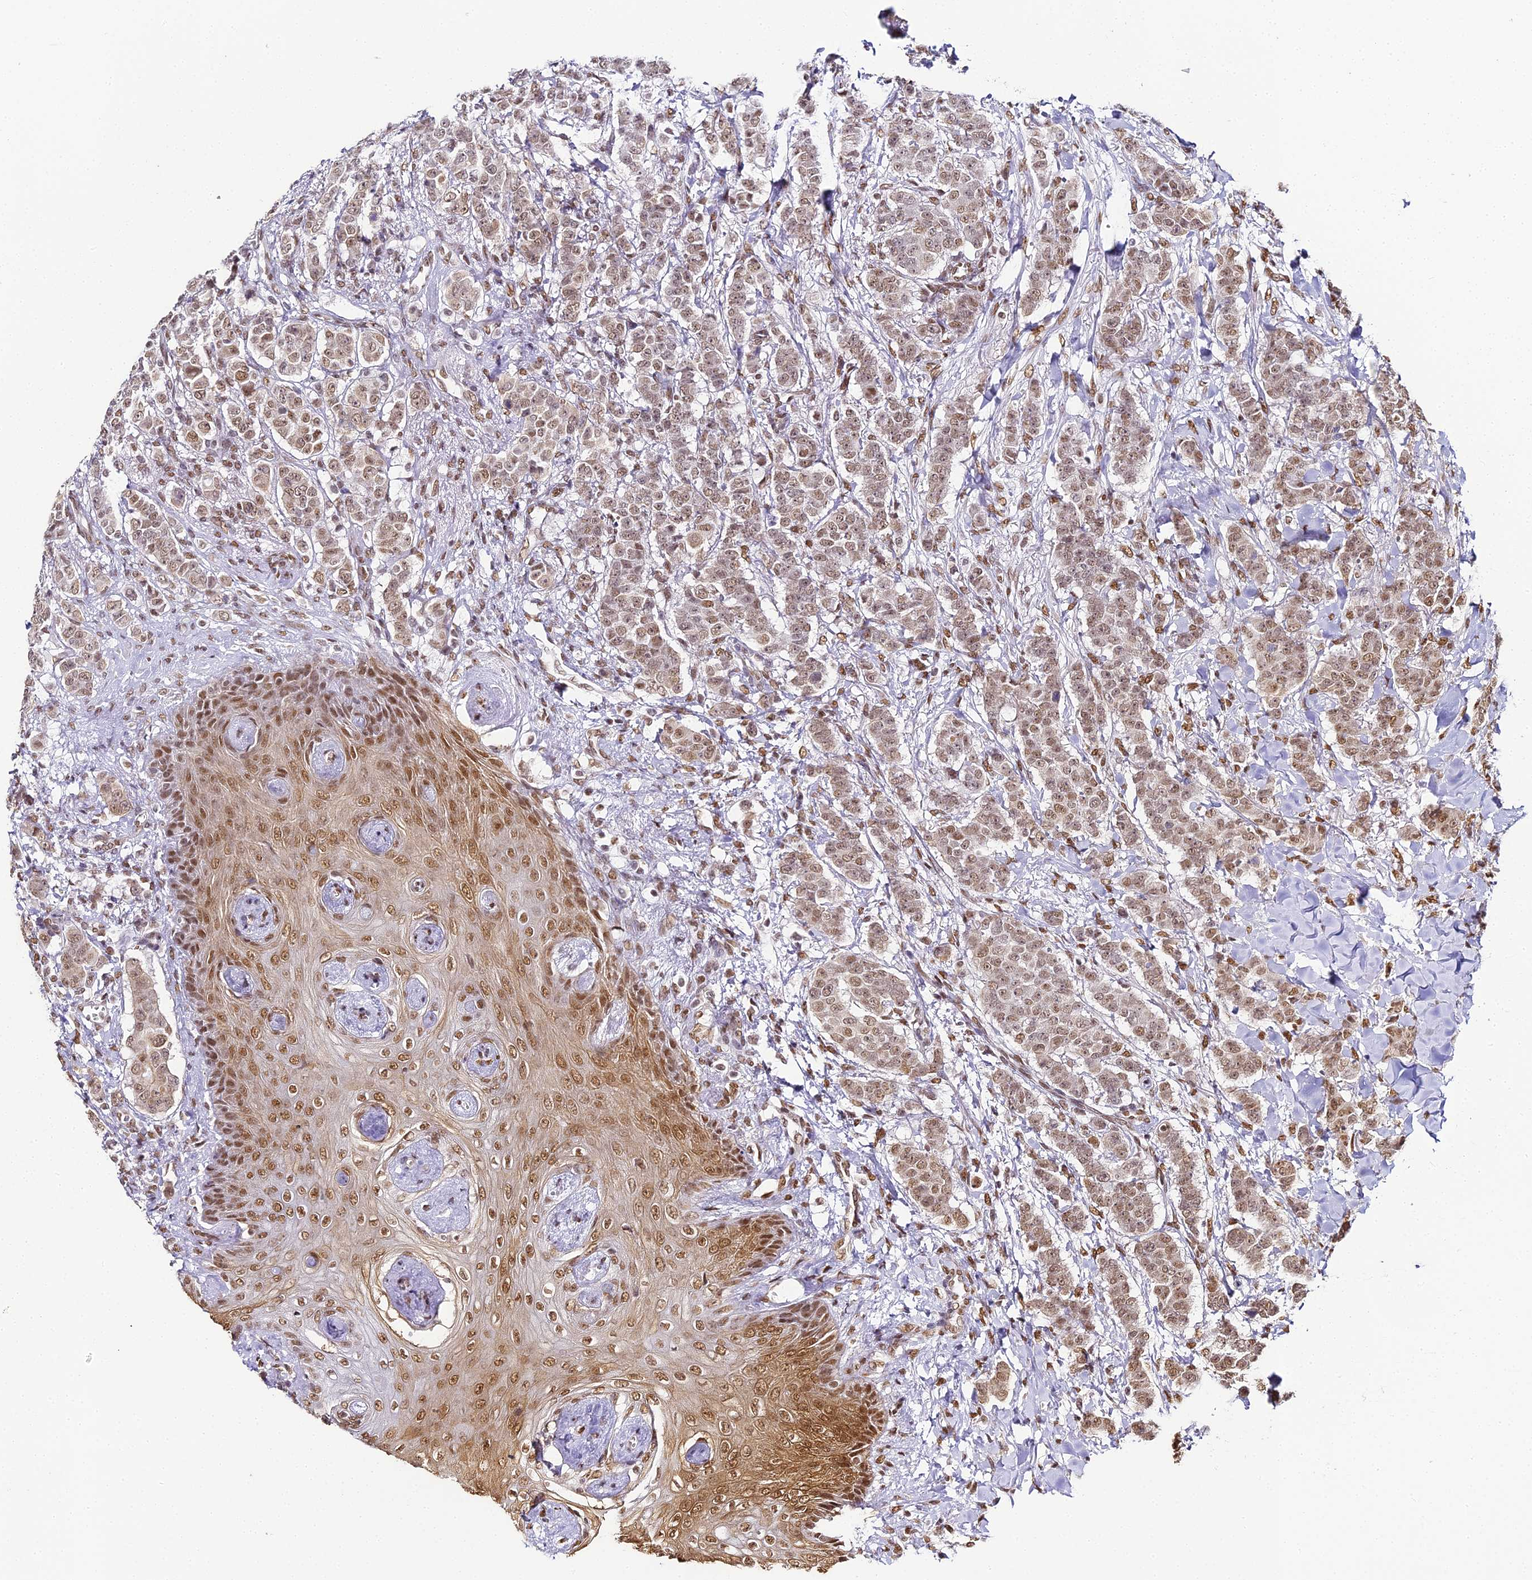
{"staining": {"intensity": "moderate", "quantity": ">75%", "location": "nuclear"}, "tissue": "breast cancer", "cell_type": "Tumor cells", "image_type": "cancer", "snomed": [{"axis": "morphology", "description": "Duct carcinoma"}, {"axis": "topography", "description": "Breast"}], "caption": "Immunohistochemistry (IHC) of human breast invasive ductal carcinoma demonstrates medium levels of moderate nuclear expression in approximately >75% of tumor cells. (Brightfield microscopy of DAB IHC at high magnification).", "gene": "HNRNPA1", "patient": {"sex": "female", "age": 40}}